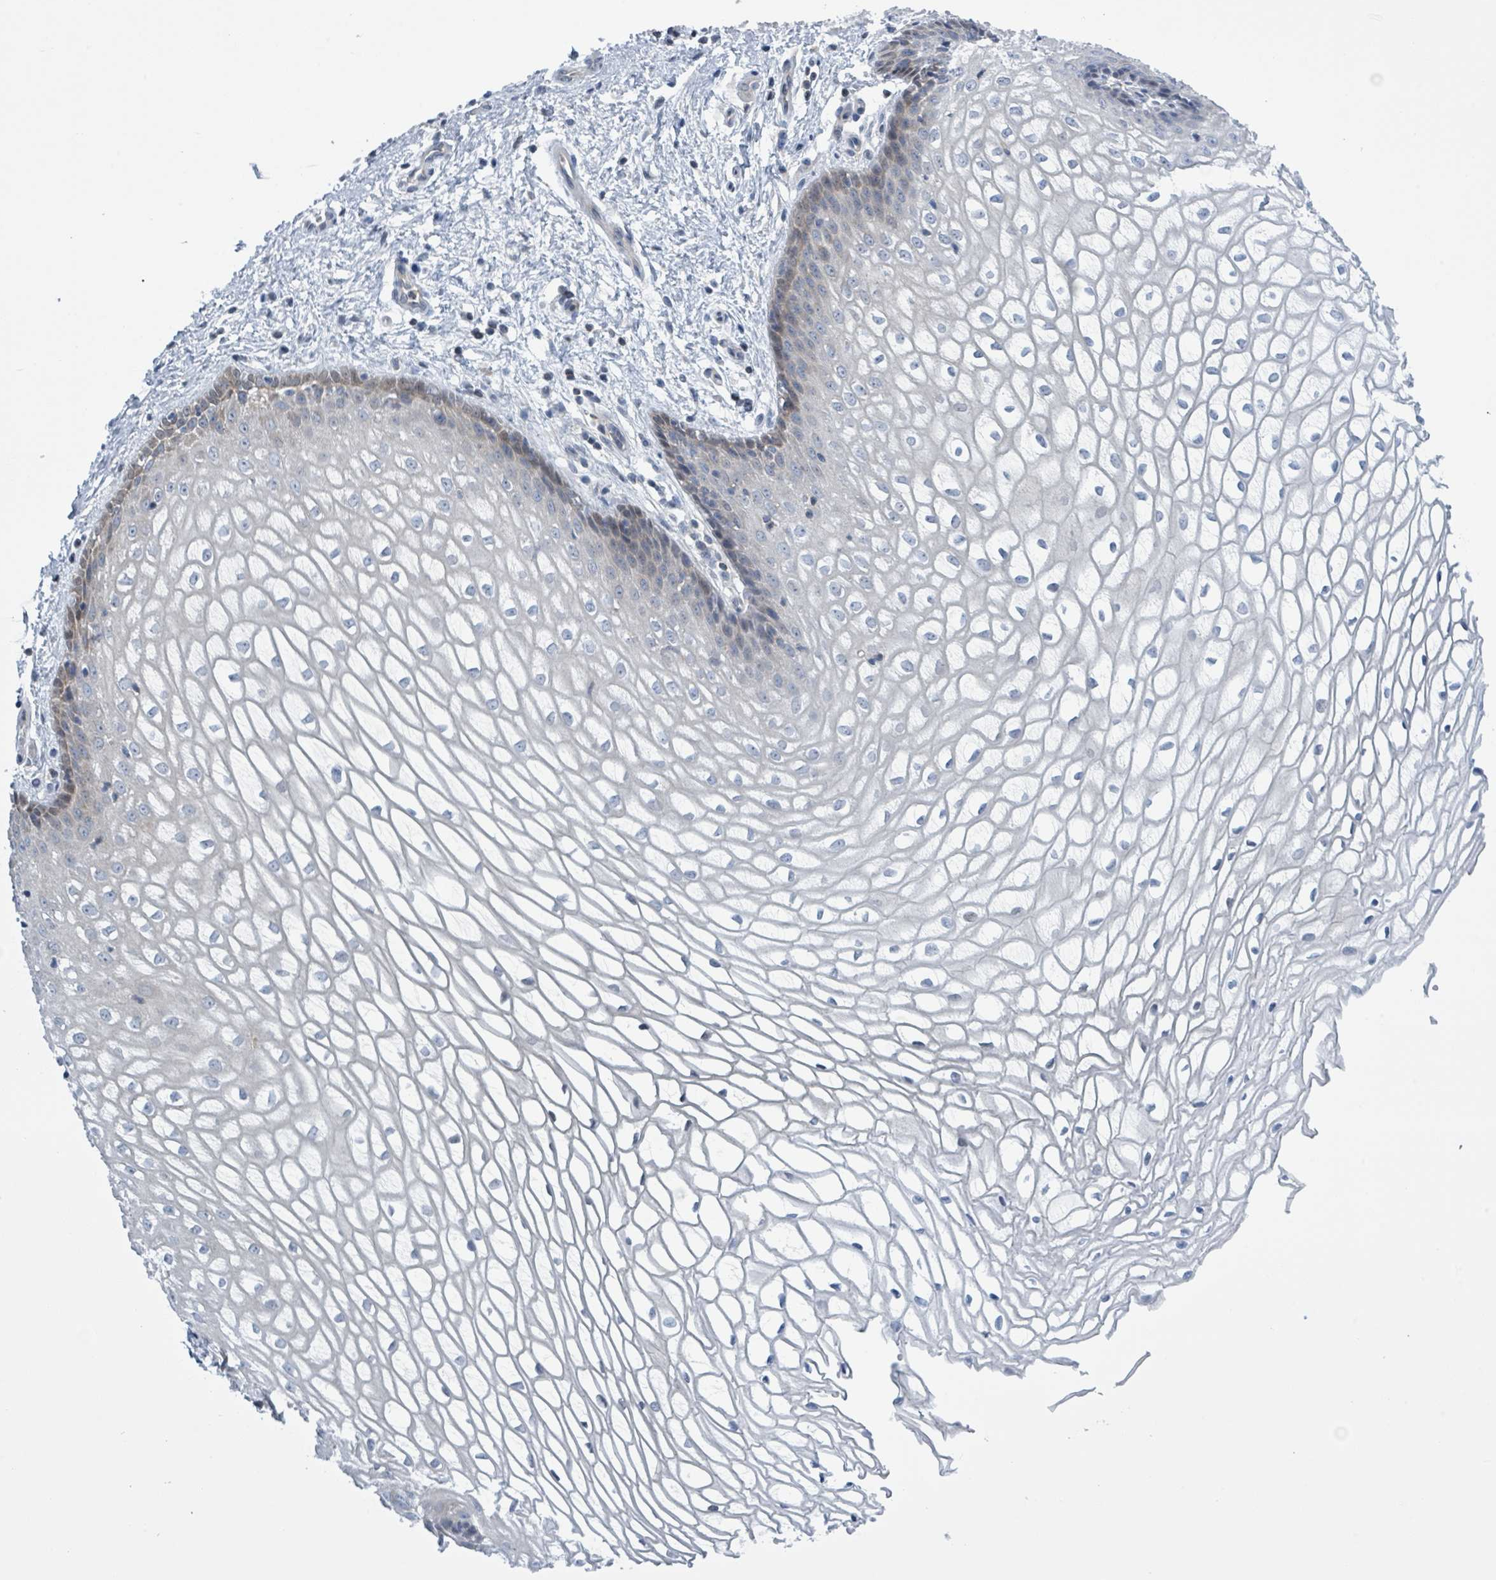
{"staining": {"intensity": "moderate", "quantity": "<25%", "location": "cytoplasmic/membranous,nuclear"}, "tissue": "vagina", "cell_type": "Squamous epithelial cells", "image_type": "normal", "snomed": [{"axis": "morphology", "description": "Normal tissue, NOS"}, {"axis": "topography", "description": "Vagina"}], "caption": "An immunohistochemistry image of benign tissue is shown. Protein staining in brown labels moderate cytoplasmic/membranous,nuclear positivity in vagina within squamous epithelial cells.", "gene": "DGKZ", "patient": {"sex": "female", "age": 34}}